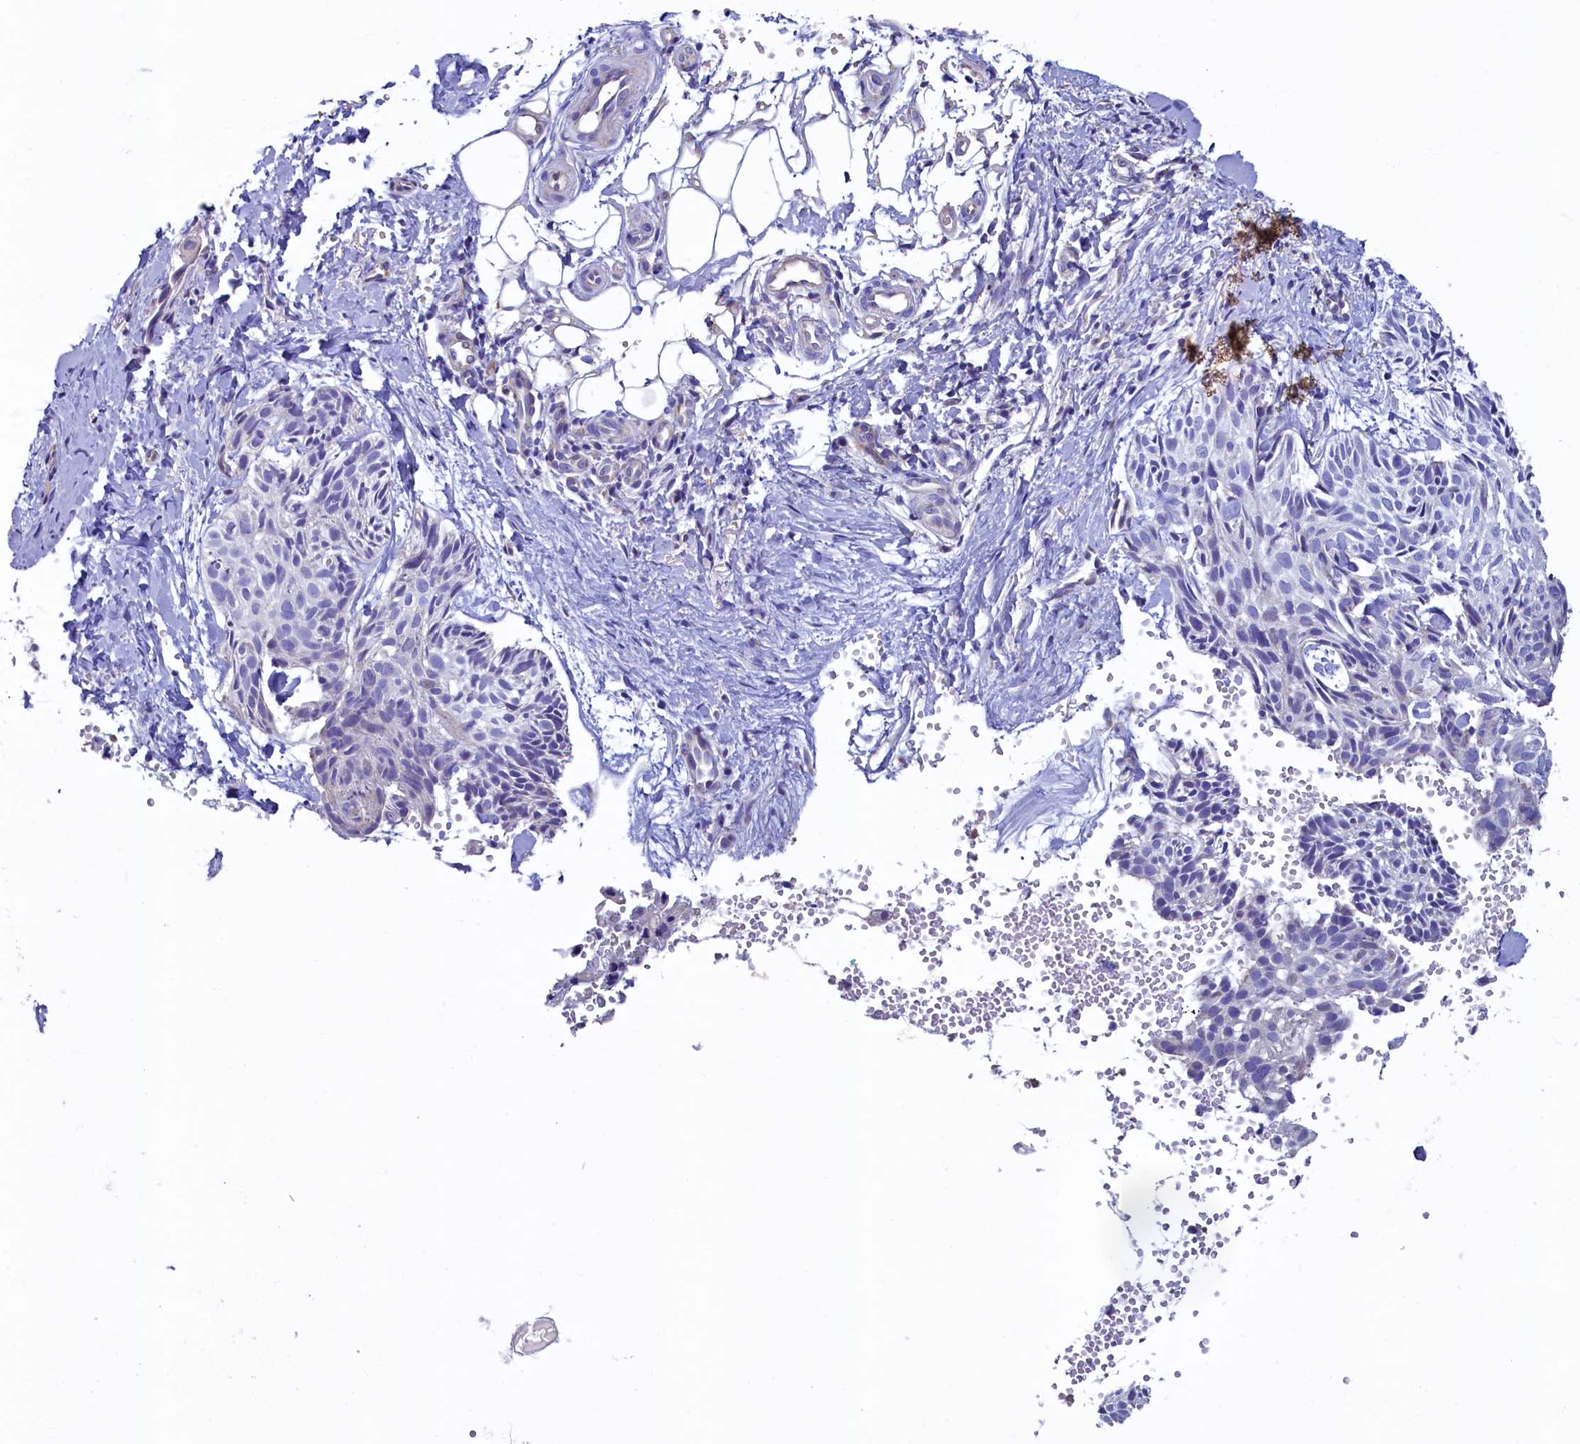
{"staining": {"intensity": "negative", "quantity": "none", "location": "none"}, "tissue": "skin cancer", "cell_type": "Tumor cells", "image_type": "cancer", "snomed": [{"axis": "morphology", "description": "Normal tissue, NOS"}, {"axis": "morphology", "description": "Basal cell carcinoma"}, {"axis": "topography", "description": "Skin"}], "caption": "The histopathology image demonstrates no significant positivity in tumor cells of skin basal cell carcinoma.", "gene": "KRBOX5", "patient": {"sex": "male", "age": 66}}